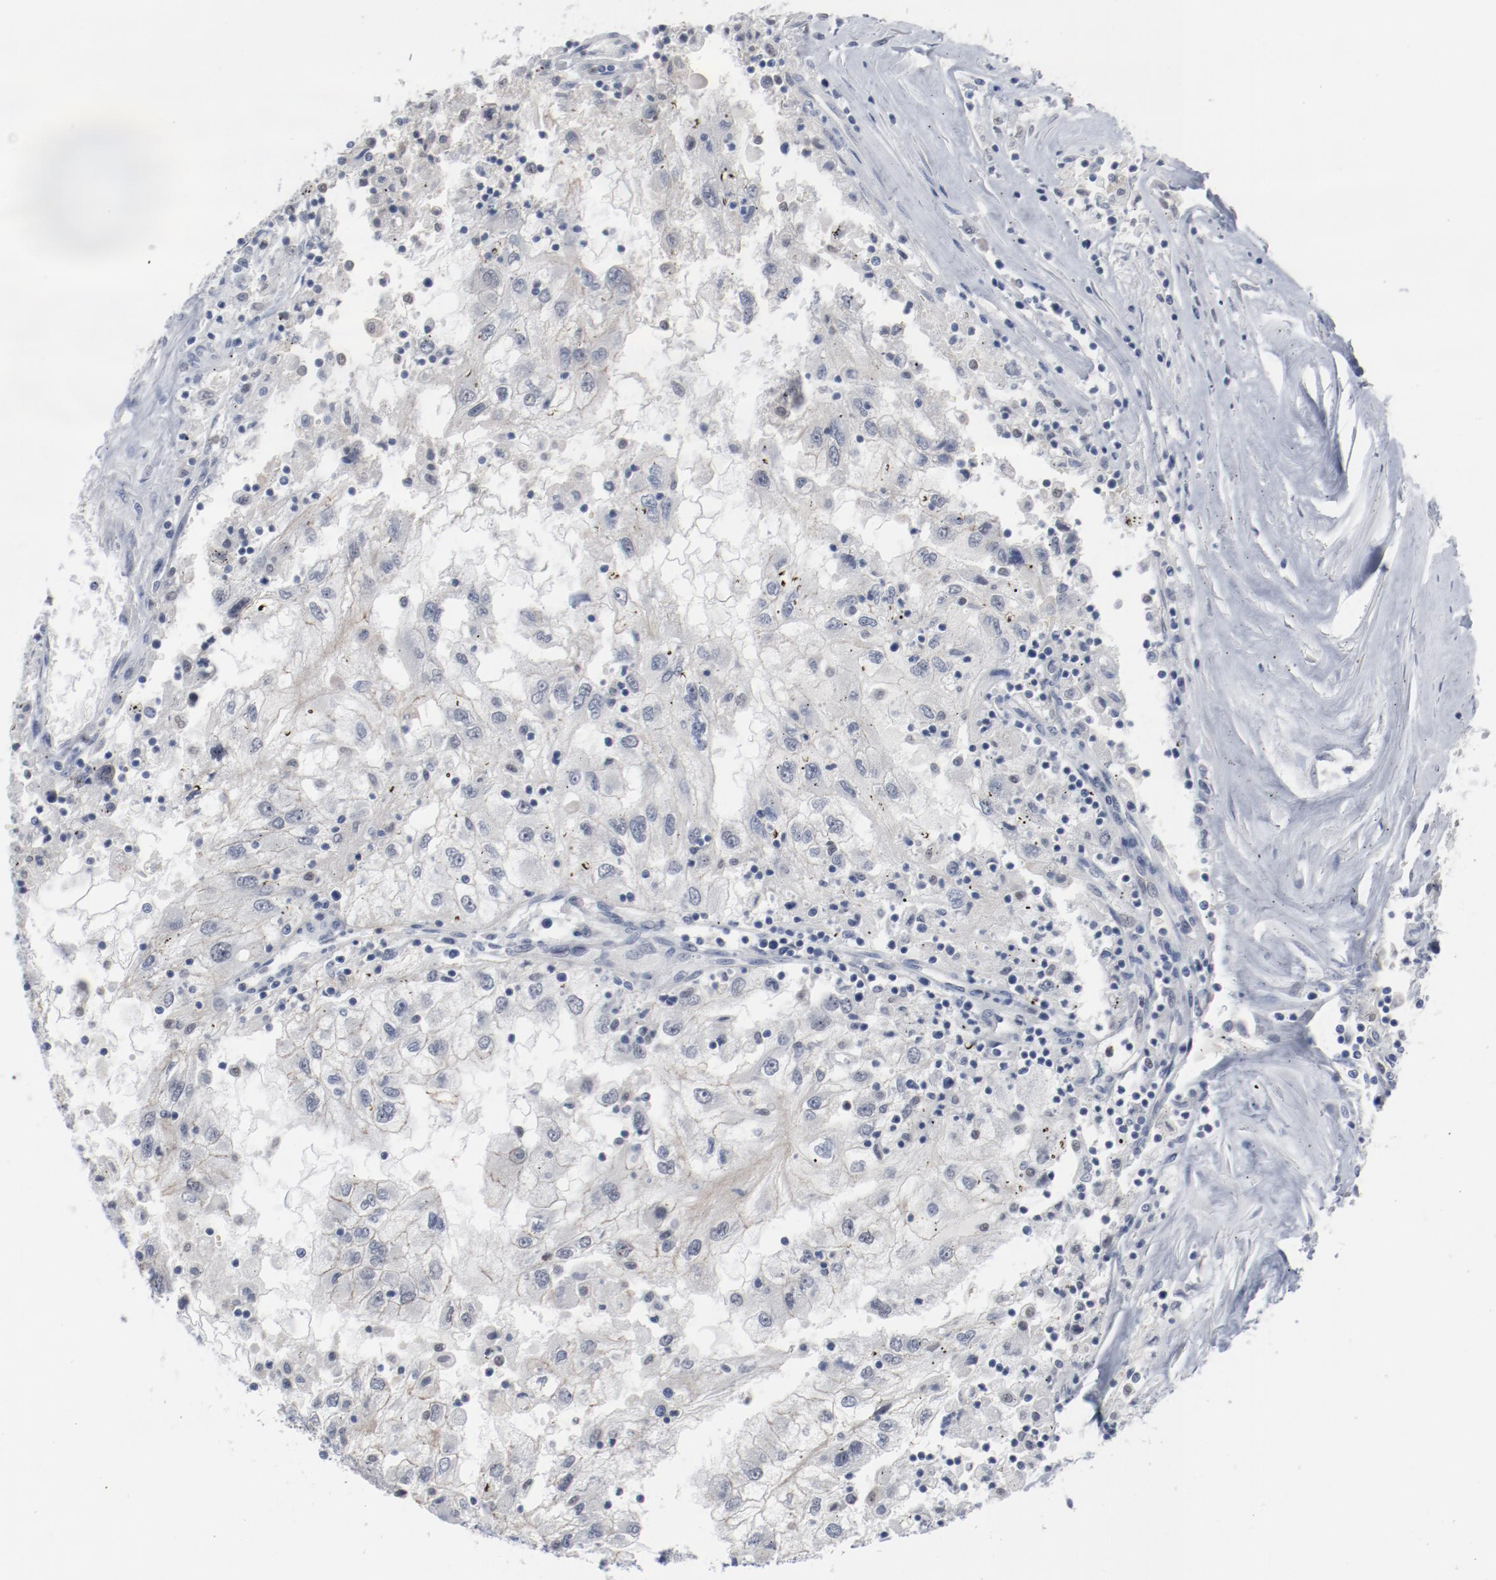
{"staining": {"intensity": "negative", "quantity": "none", "location": "none"}, "tissue": "renal cancer", "cell_type": "Tumor cells", "image_type": "cancer", "snomed": [{"axis": "morphology", "description": "Normal tissue, NOS"}, {"axis": "morphology", "description": "Adenocarcinoma, NOS"}, {"axis": "topography", "description": "Kidney"}], "caption": "DAB immunohistochemical staining of human renal adenocarcinoma shows no significant staining in tumor cells. Nuclei are stained in blue.", "gene": "FOXN2", "patient": {"sex": "male", "age": 71}}